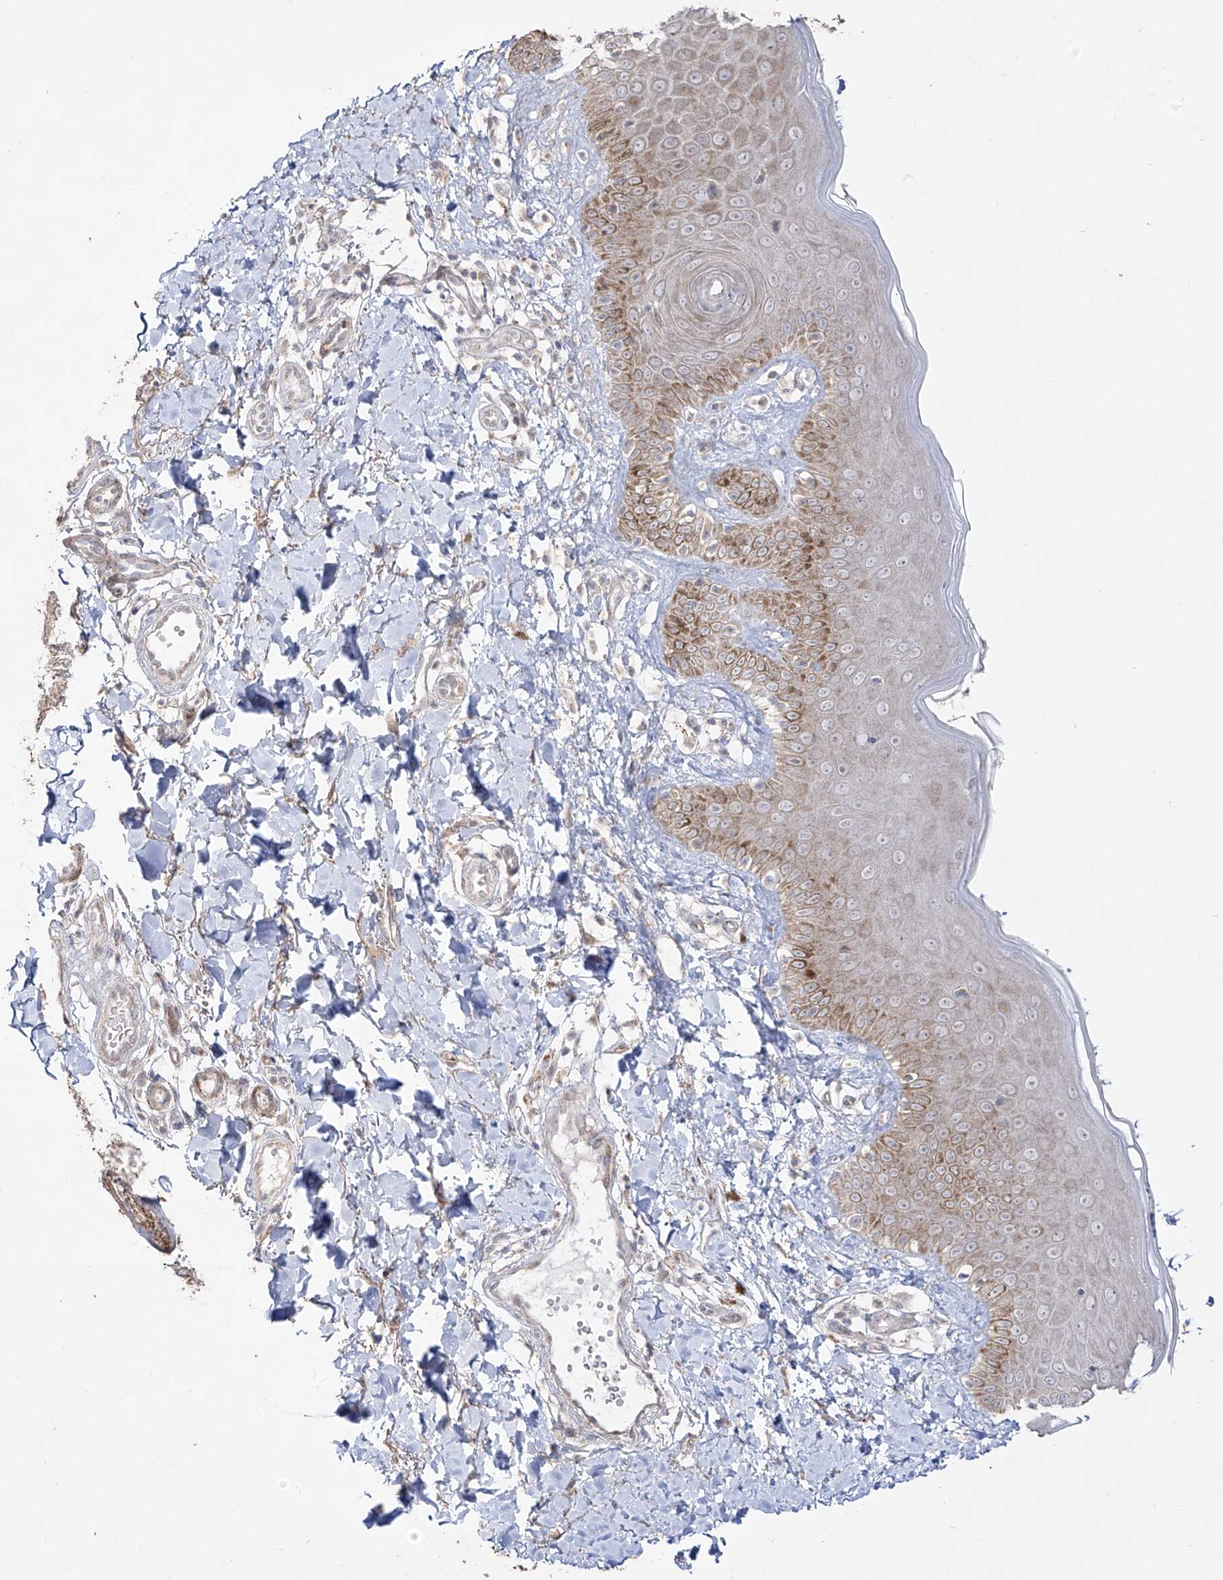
{"staining": {"intensity": "negative", "quantity": "none", "location": "none"}, "tissue": "skin", "cell_type": "Fibroblasts", "image_type": "normal", "snomed": [{"axis": "morphology", "description": "Normal tissue, NOS"}, {"axis": "topography", "description": "Skin"}], "caption": "Normal skin was stained to show a protein in brown. There is no significant positivity in fibroblasts. (DAB immunohistochemistry visualized using brightfield microscopy, high magnification).", "gene": "YKT6", "patient": {"sex": "male", "age": 52}}